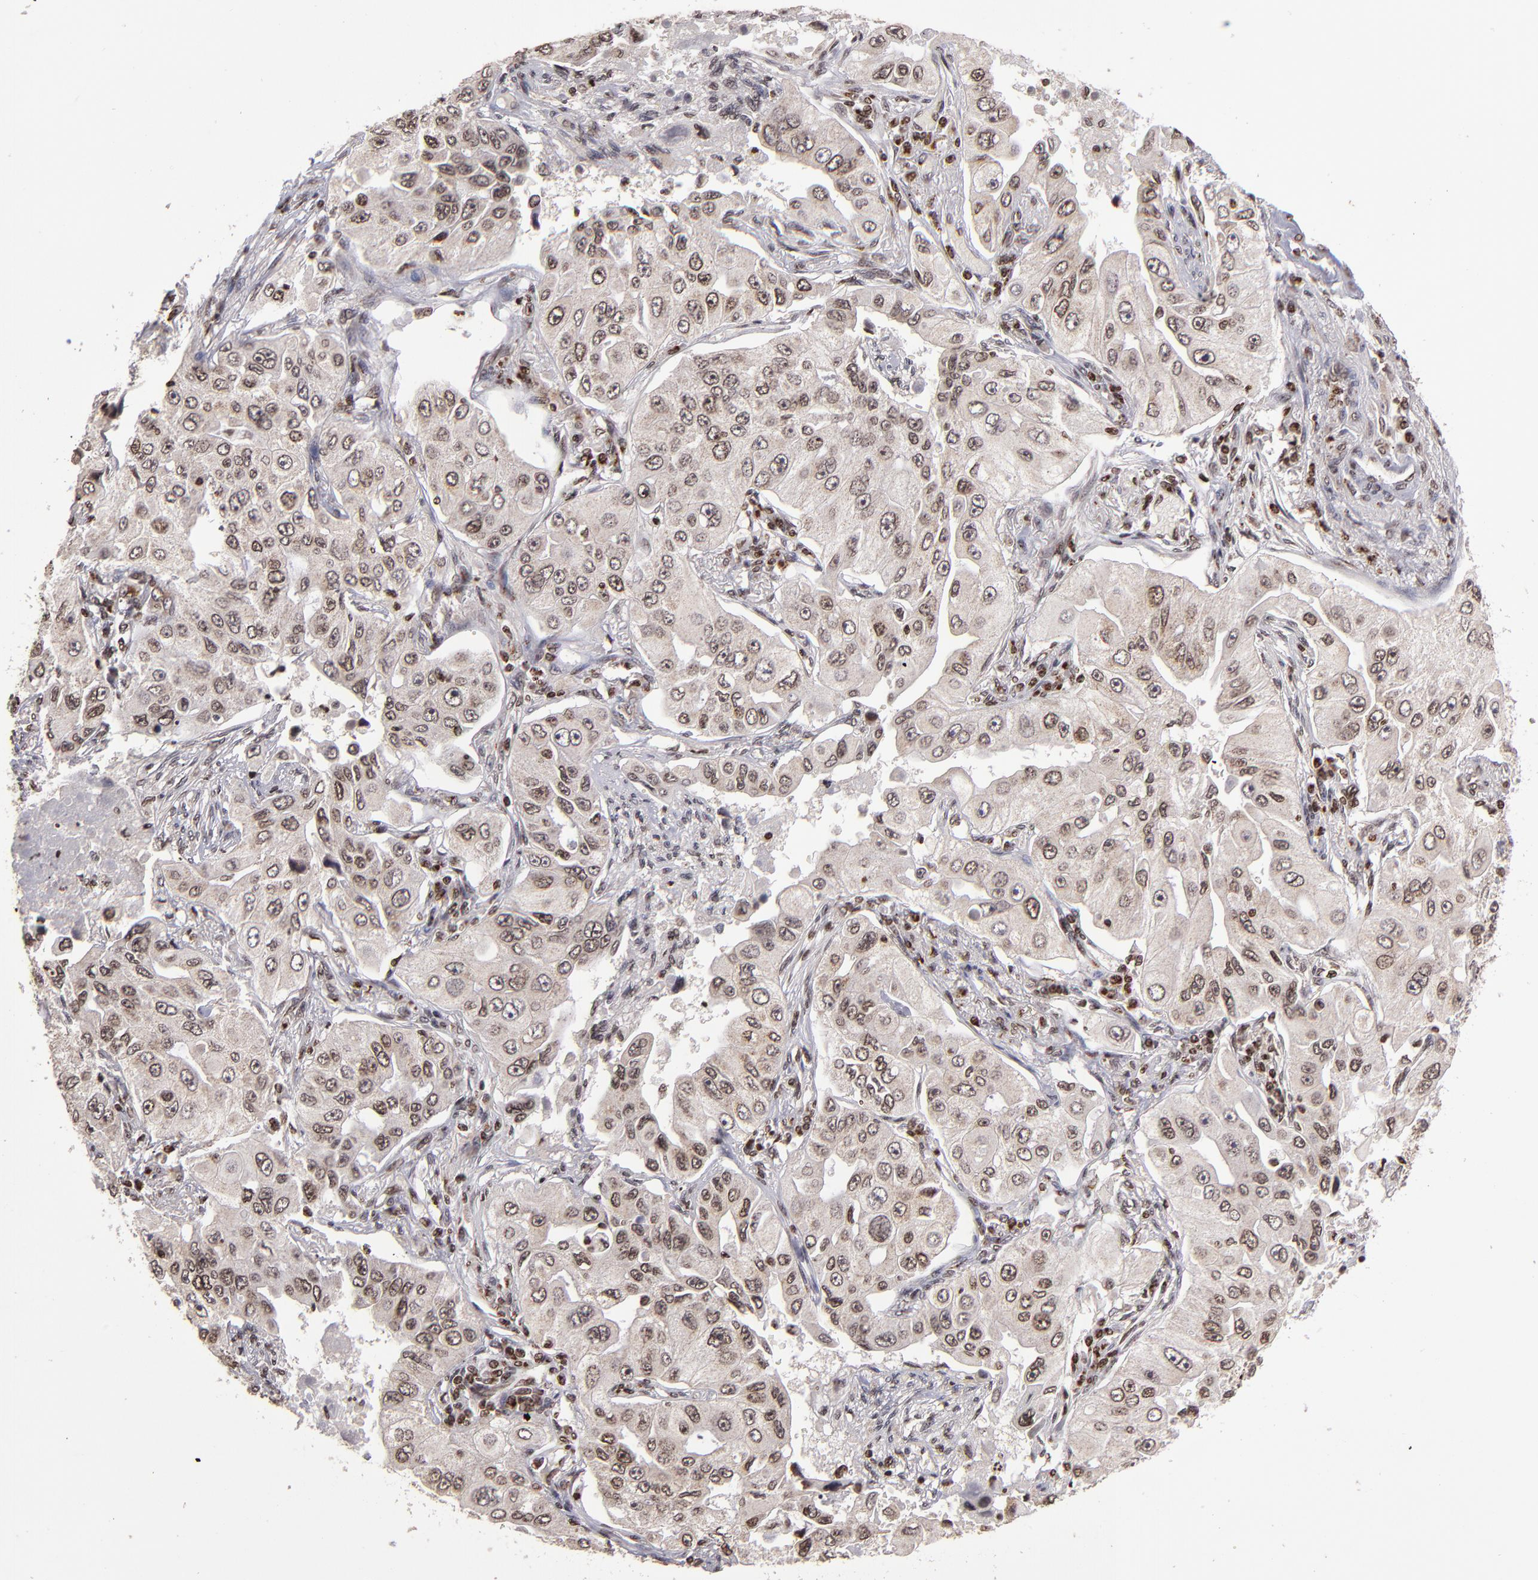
{"staining": {"intensity": "moderate", "quantity": ">75%", "location": "cytoplasmic/membranous,nuclear"}, "tissue": "lung cancer", "cell_type": "Tumor cells", "image_type": "cancer", "snomed": [{"axis": "morphology", "description": "Adenocarcinoma, NOS"}, {"axis": "topography", "description": "Lung"}], "caption": "High-magnification brightfield microscopy of adenocarcinoma (lung) stained with DAB (brown) and counterstained with hematoxylin (blue). tumor cells exhibit moderate cytoplasmic/membranous and nuclear staining is seen in approximately>75% of cells. The protein of interest is shown in brown color, while the nuclei are stained blue.", "gene": "CSDC2", "patient": {"sex": "male", "age": 84}}